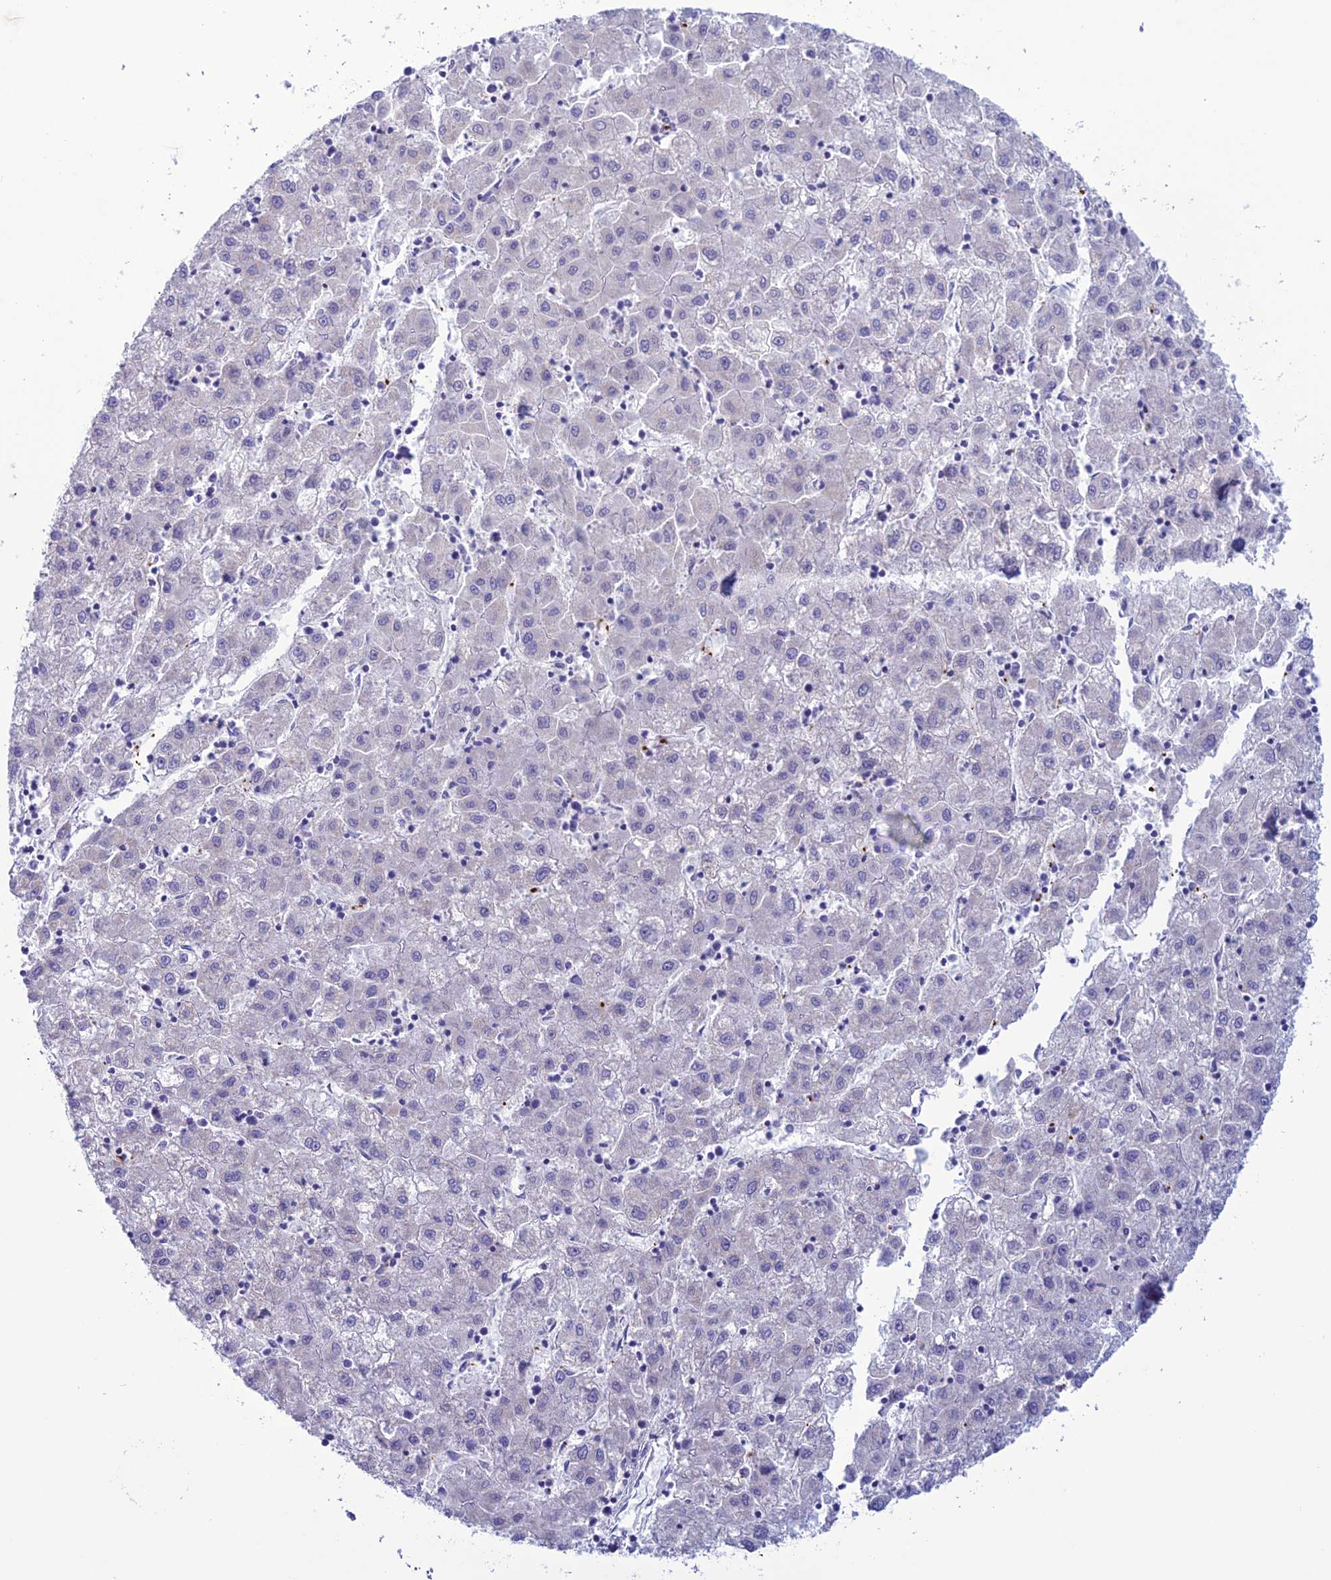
{"staining": {"intensity": "negative", "quantity": "none", "location": "none"}, "tissue": "liver cancer", "cell_type": "Tumor cells", "image_type": "cancer", "snomed": [{"axis": "morphology", "description": "Carcinoma, Hepatocellular, NOS"}, {"axis": "topography", "description": "Liver"}], "caption": "Liver cancer stained for a protein using immunohistochemistry reveals no staining tumor cells.", "gene": "C21orf140", "patient": {"sex": "male", "age": 72}}